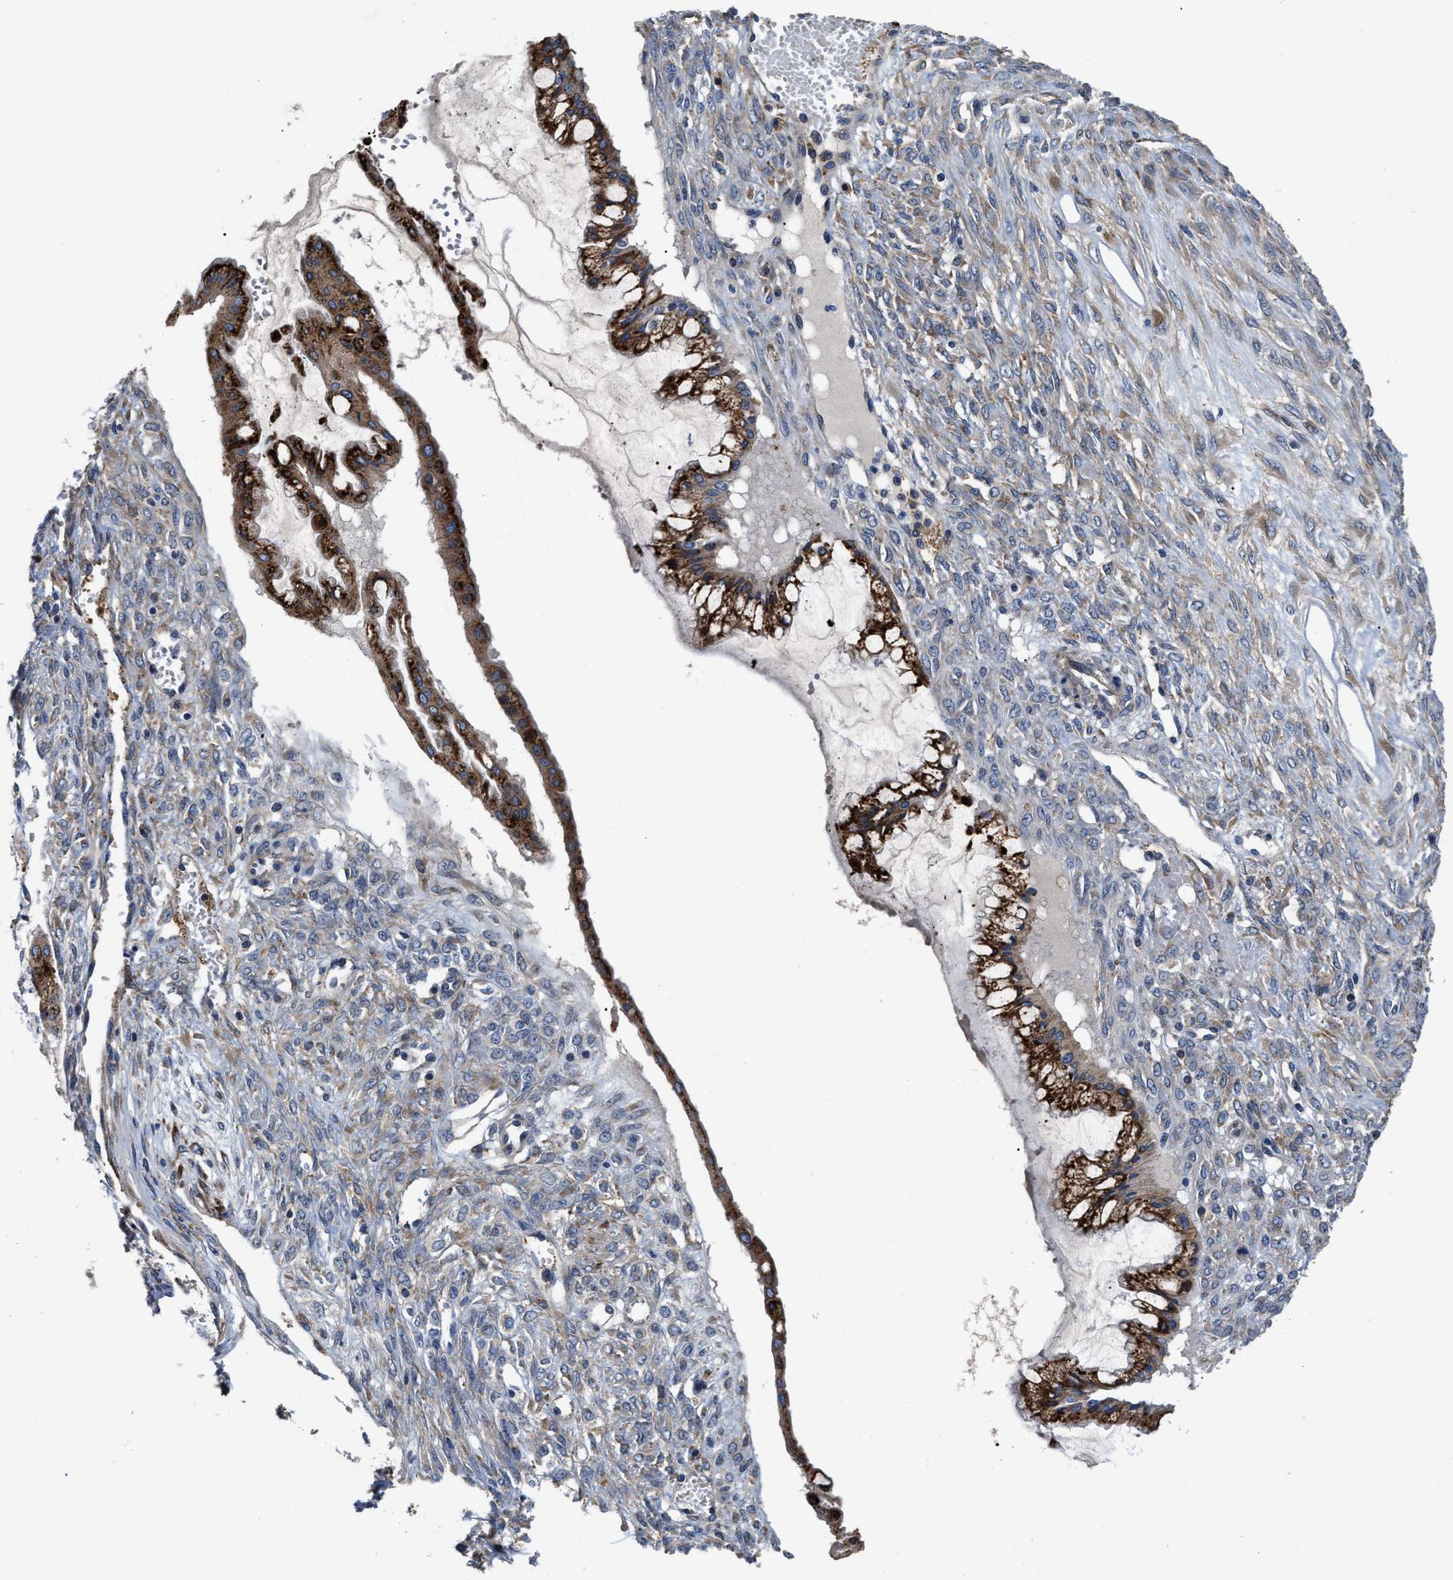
{"staining": {"intensity": "strong", "quantity": ">75%", "location": "cytoplasmic/membranous"}, "tissue": "ovarian cancer", "cell_type": "Tumor cells", "image_type": "cancer", "snomed": [{"axis": "morphology", "description": "Cystadenocarcinoma, mucinous, NOS"}, {"axis": "topography", "description": "Ovary"}], "caption": "Protein expression analysis of ovarian mucinous cystadenocarcinoma shows strong cytoplasmic/membranous staining in about >75% of tumor cells.", "gene": "SLC12A2", "patient": {"sex": "female", "age": 73}}